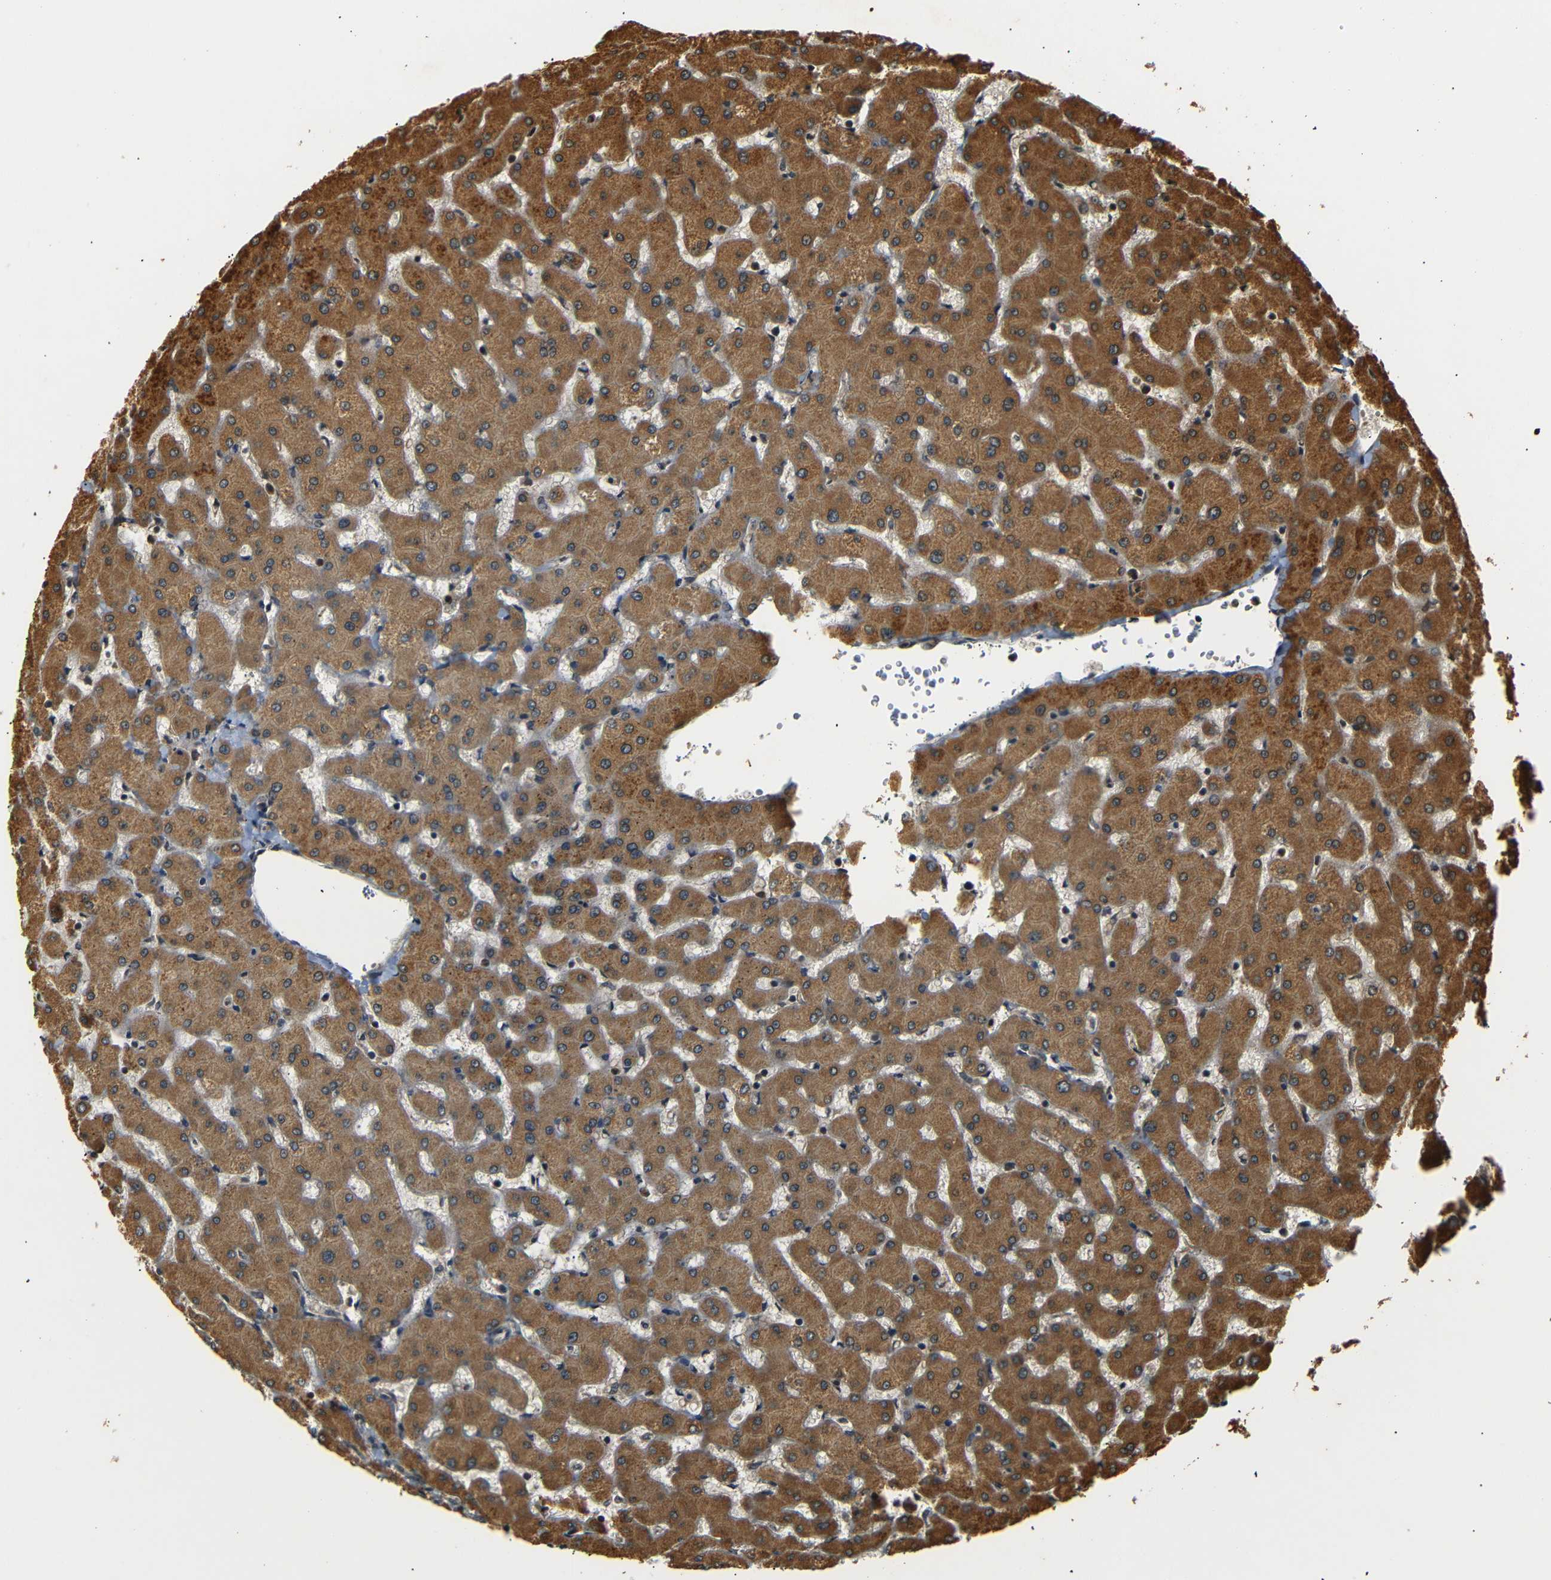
{"staining": {"intensity": "moderate", "quantity": ">75%", "location": "cytoplasmic/membranous"}, "tissue": "liver", "cell_type": "Cholangiocytes", "image_type": "normal", "snomed": [{"axis": "morphology", "description": "Normal tissue, NOS"}, {"axis": "topography", "description": "Liver"}], "caption": "Immunohistochemical staining of benign human liver exhibits medium levels of moderate cytoplasmic/membranous expression in about >75% of cholangiocytes. (Brightfield microscopy of DAB IHC at high magnification).", "gene": "TANK", "patient": {"sex": "female", "age": 63}}